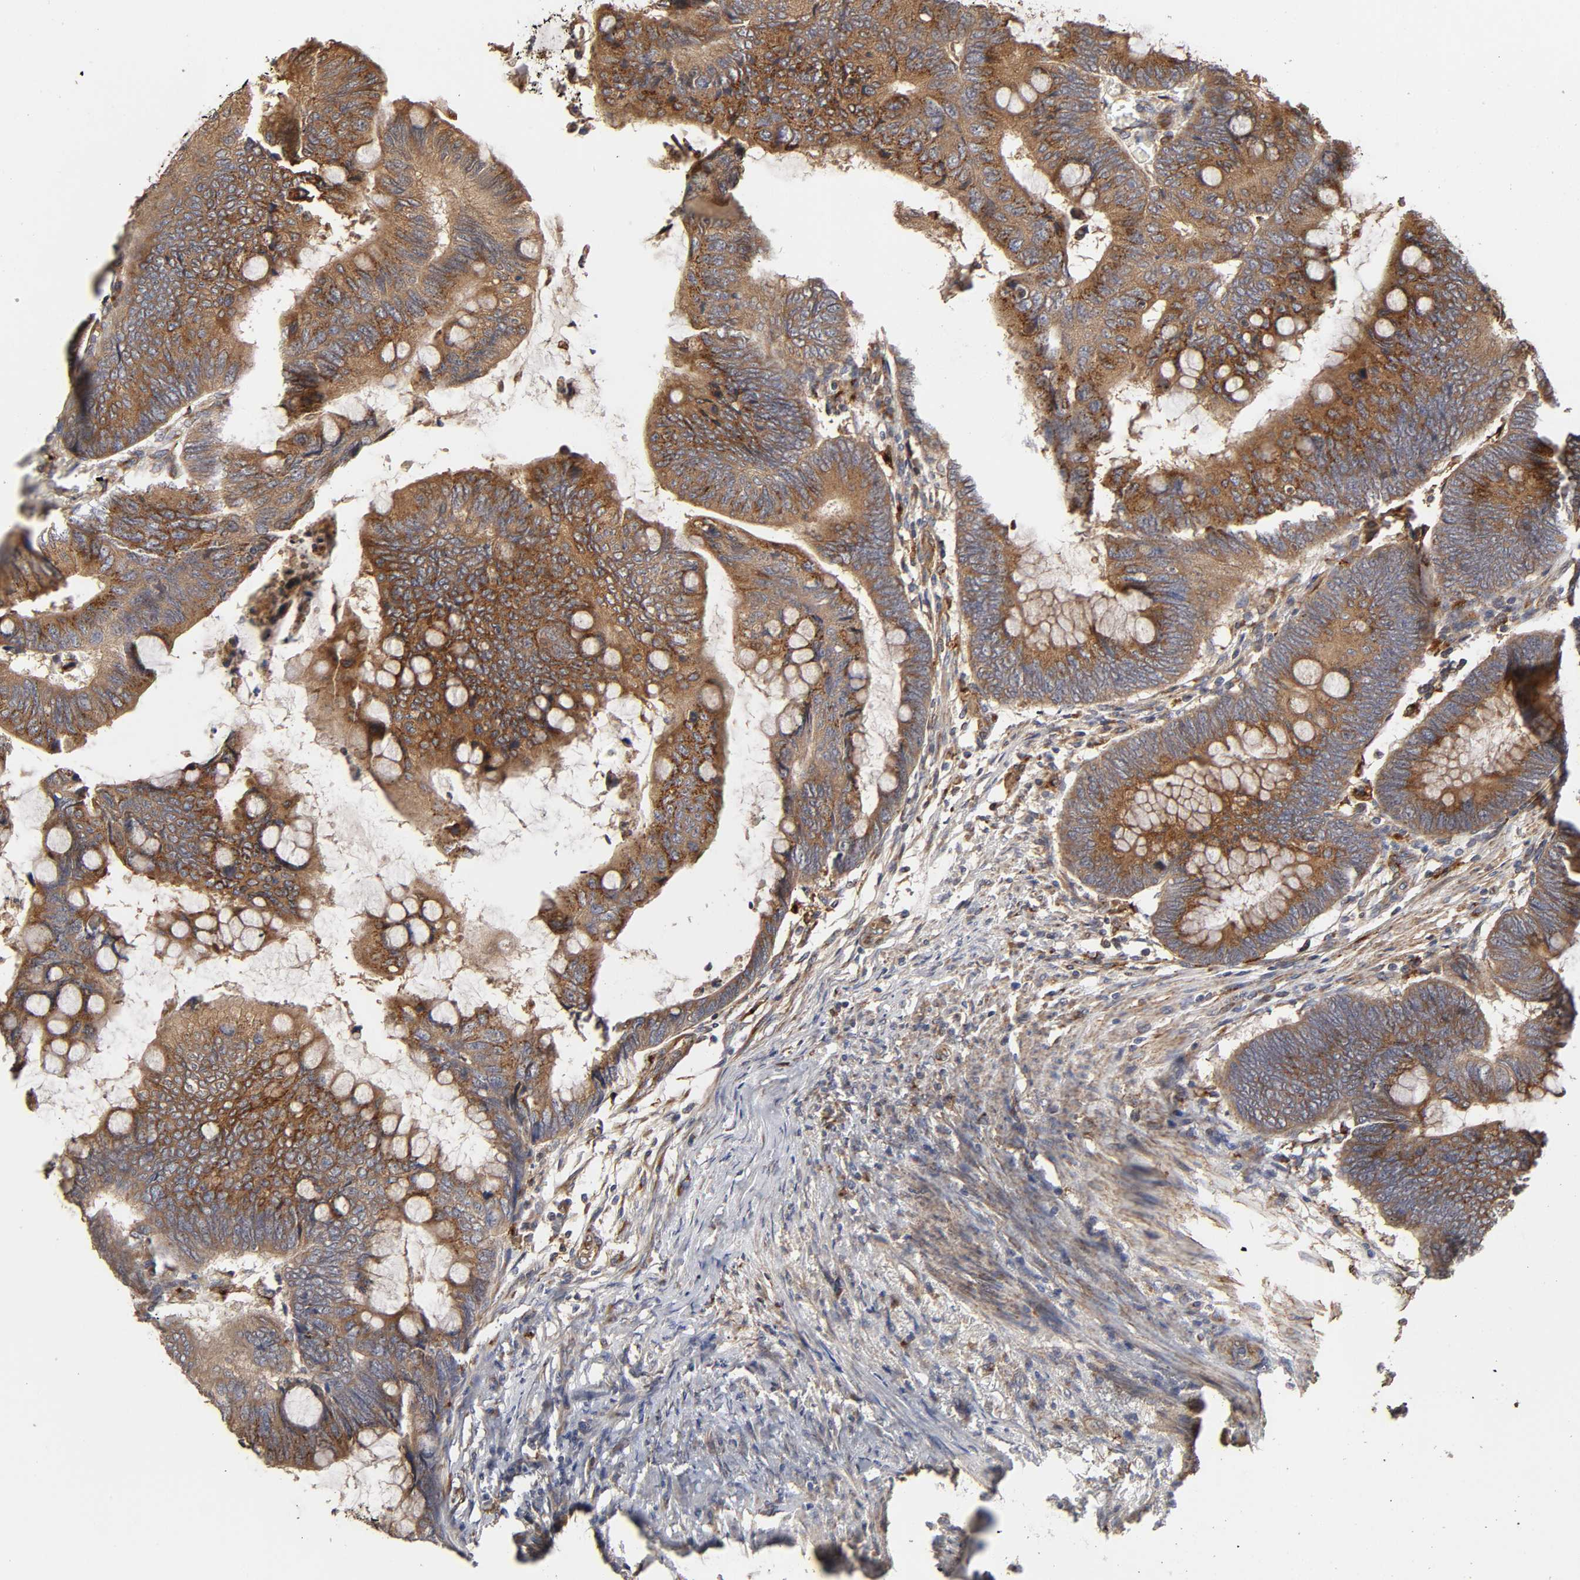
{"staining": {"intensity": "moderate", "quantity": ">75%", "location": "cytoplasmic/membranous"}, "tissue": "colorectal cancer", "cell_type": "Tumor cells", "image_type": "cancer", "snomed": [{"axis": "morphology", "description": "Normal tissue, NOS"}, {"axis": "morphology", "description": "Adenocarcinoma, NOS"}, {"axis": "topography", "description": "Rectum"}, {"axis": "topography", "description": "Peripheral nerve tissue"}], "caption": "A brown stain labels moderate cytoplasmic/membranous staining of a protein in human colorectal cancer tumor cells. The protein is shown in brown color, while the nuclei are stained blue.", "gene": "GNPTG", "patient": {"sex": "male", "age": 92}}